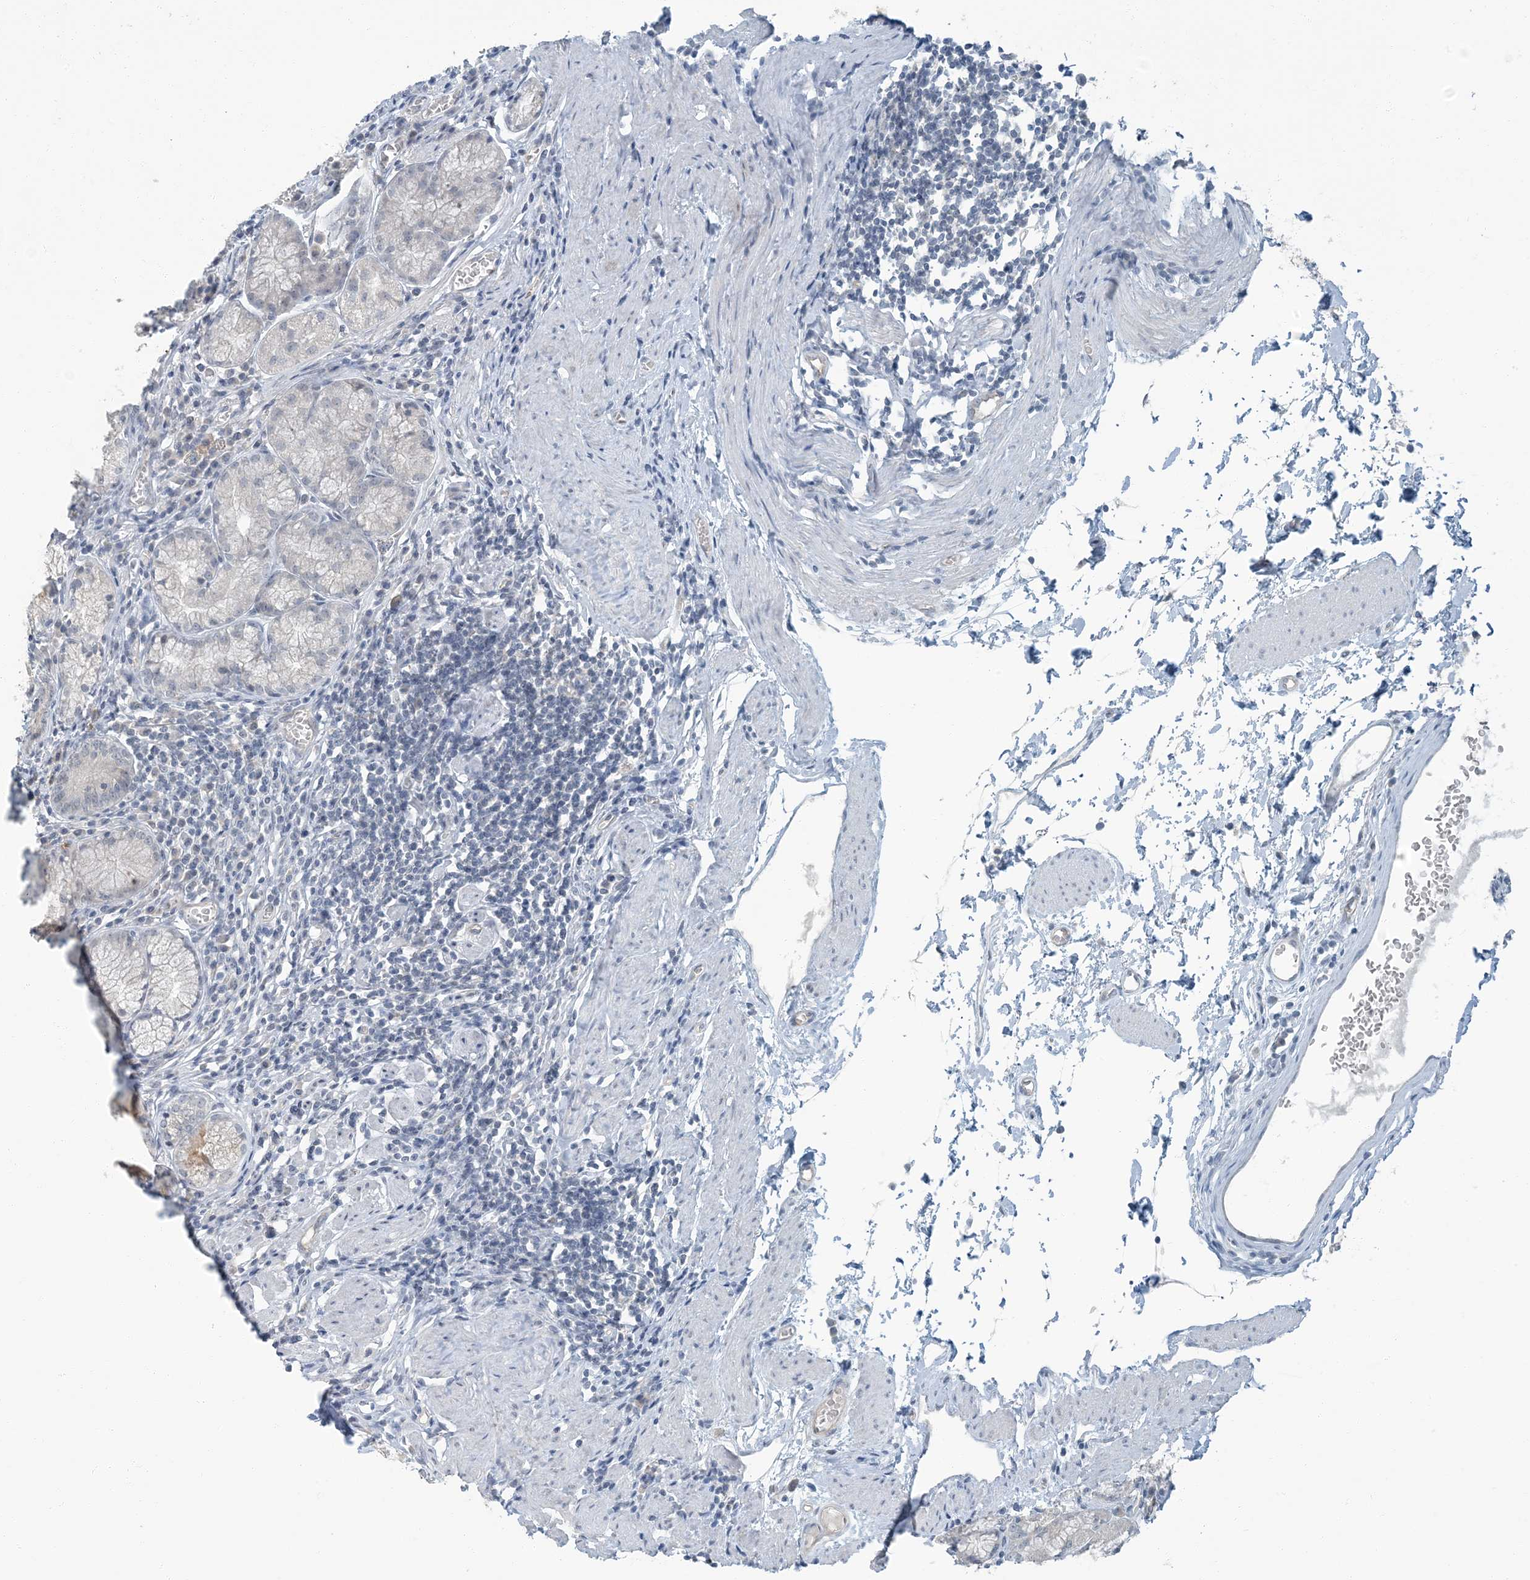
{"staining": {"intensity": "weak", "quantity": "<25%", "location": "cytoplasmic/membranous"}, "tissue": "stomach", "cell_type": "Glandular cells", "image_type": "normal", "snomed": [{"axis": "morphology", "description": "Normal tissue, NOS"}, {"axis": "topography", "description": "Stomach"}], "caption": "Immunohistochemical staining of benign human stomach shows no significant positivity in glandular cells.", "gene": "EPHA4", "patient": {"sex": "male", "age": 55}}